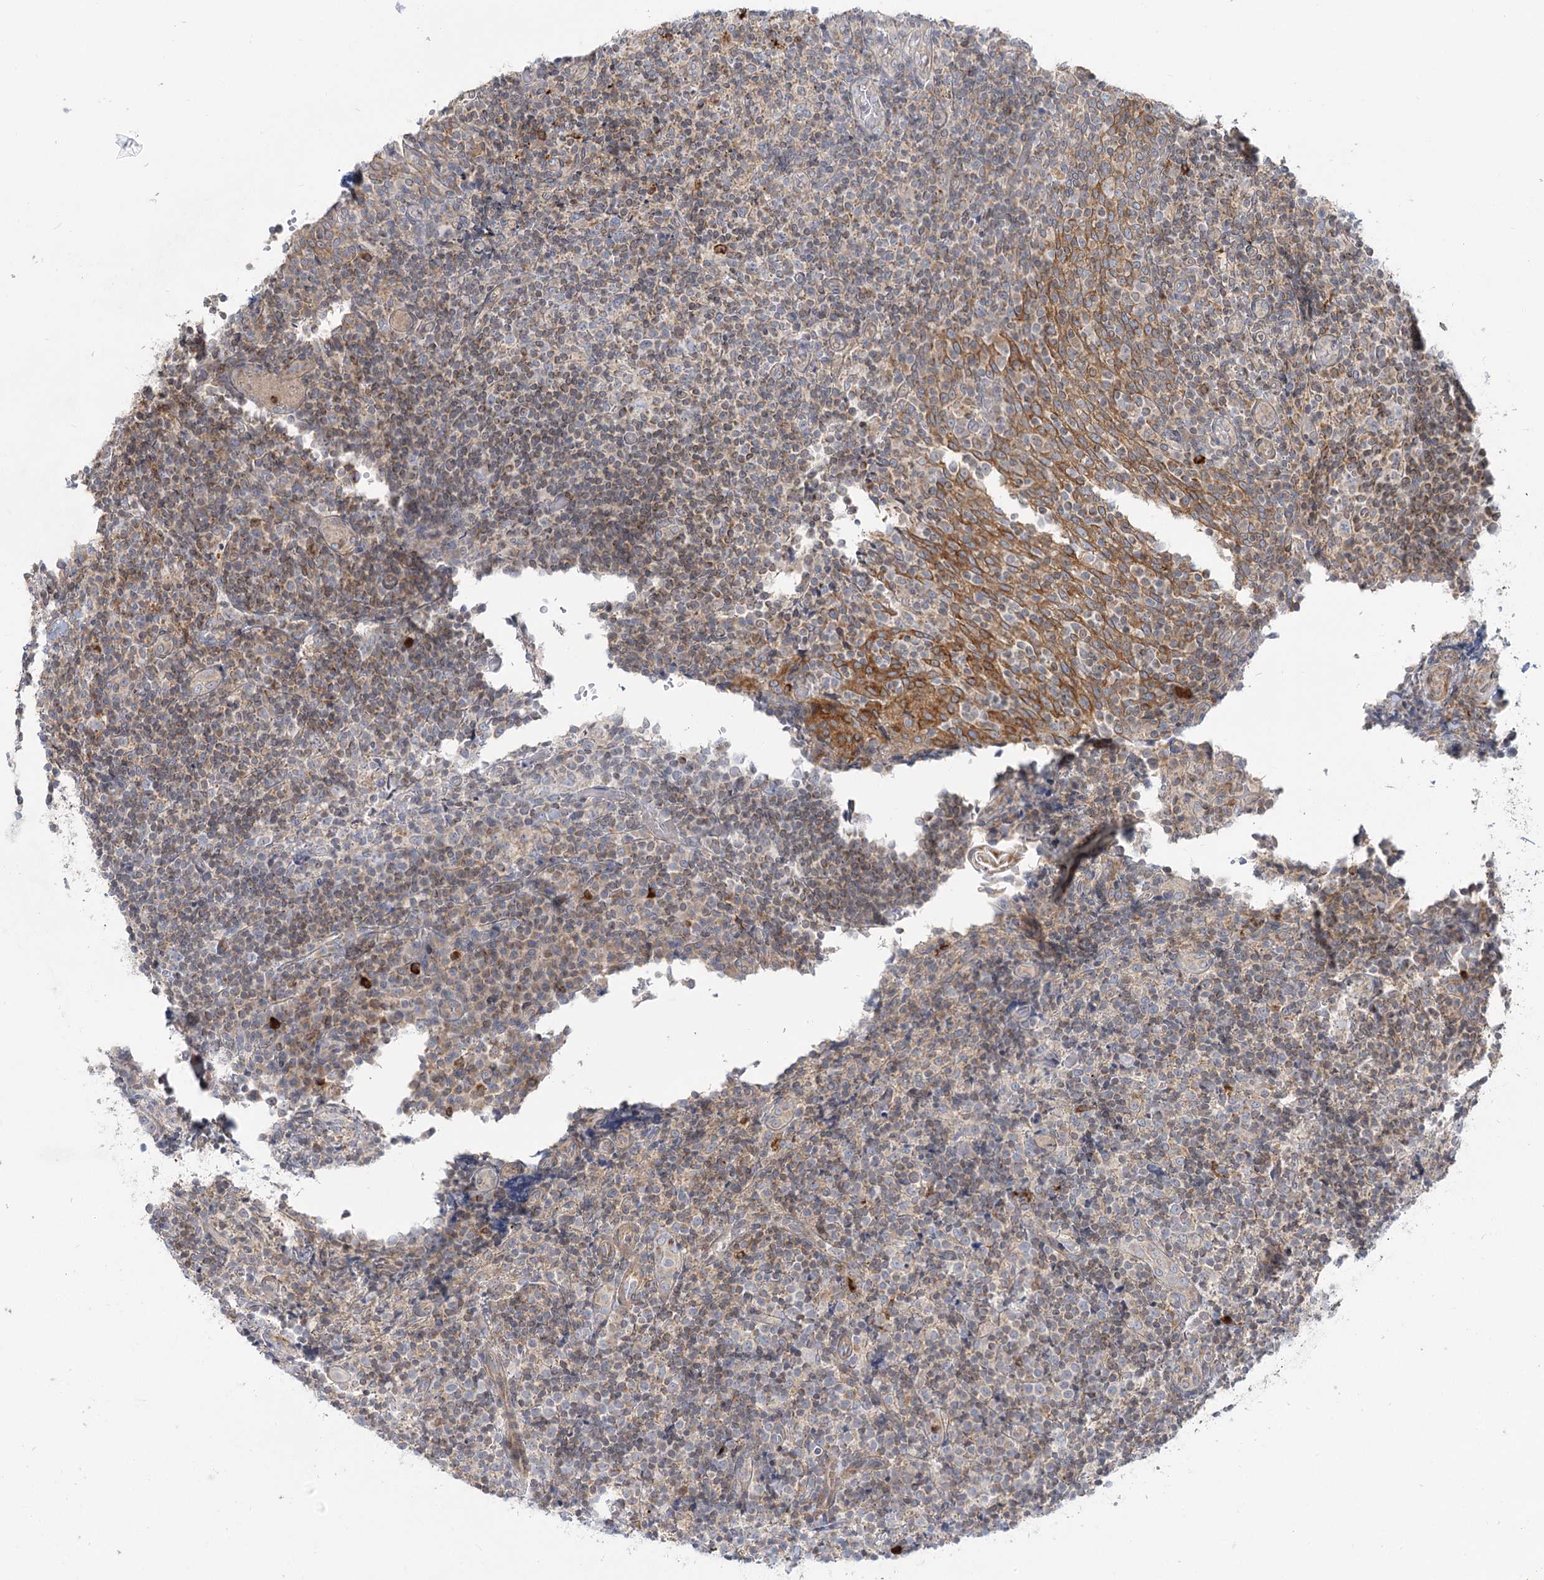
{"staining": {"intensity": "moderate", "quantity": "<25%", "location": "cytoplasmic/membranous"}, "tissue": "tonsil", "cell_type": "Germinal center cells", "image_type": "normal", "snomed": [{"axis": "morphology", "description": "Normal tissue, NOS"}, {"axis": "topography", "description": "Tonsil"}], "caption": "Protein expression analysis of unremarkable human tonsil reveals moderate cytoplasmic/membranous expression in approximately <25% of germinal center cells. The protein is shown in brown color, while the nuclei are stained blue.", "gene": "MTMR3", "patient": {"sex": "female", "age": 19}}